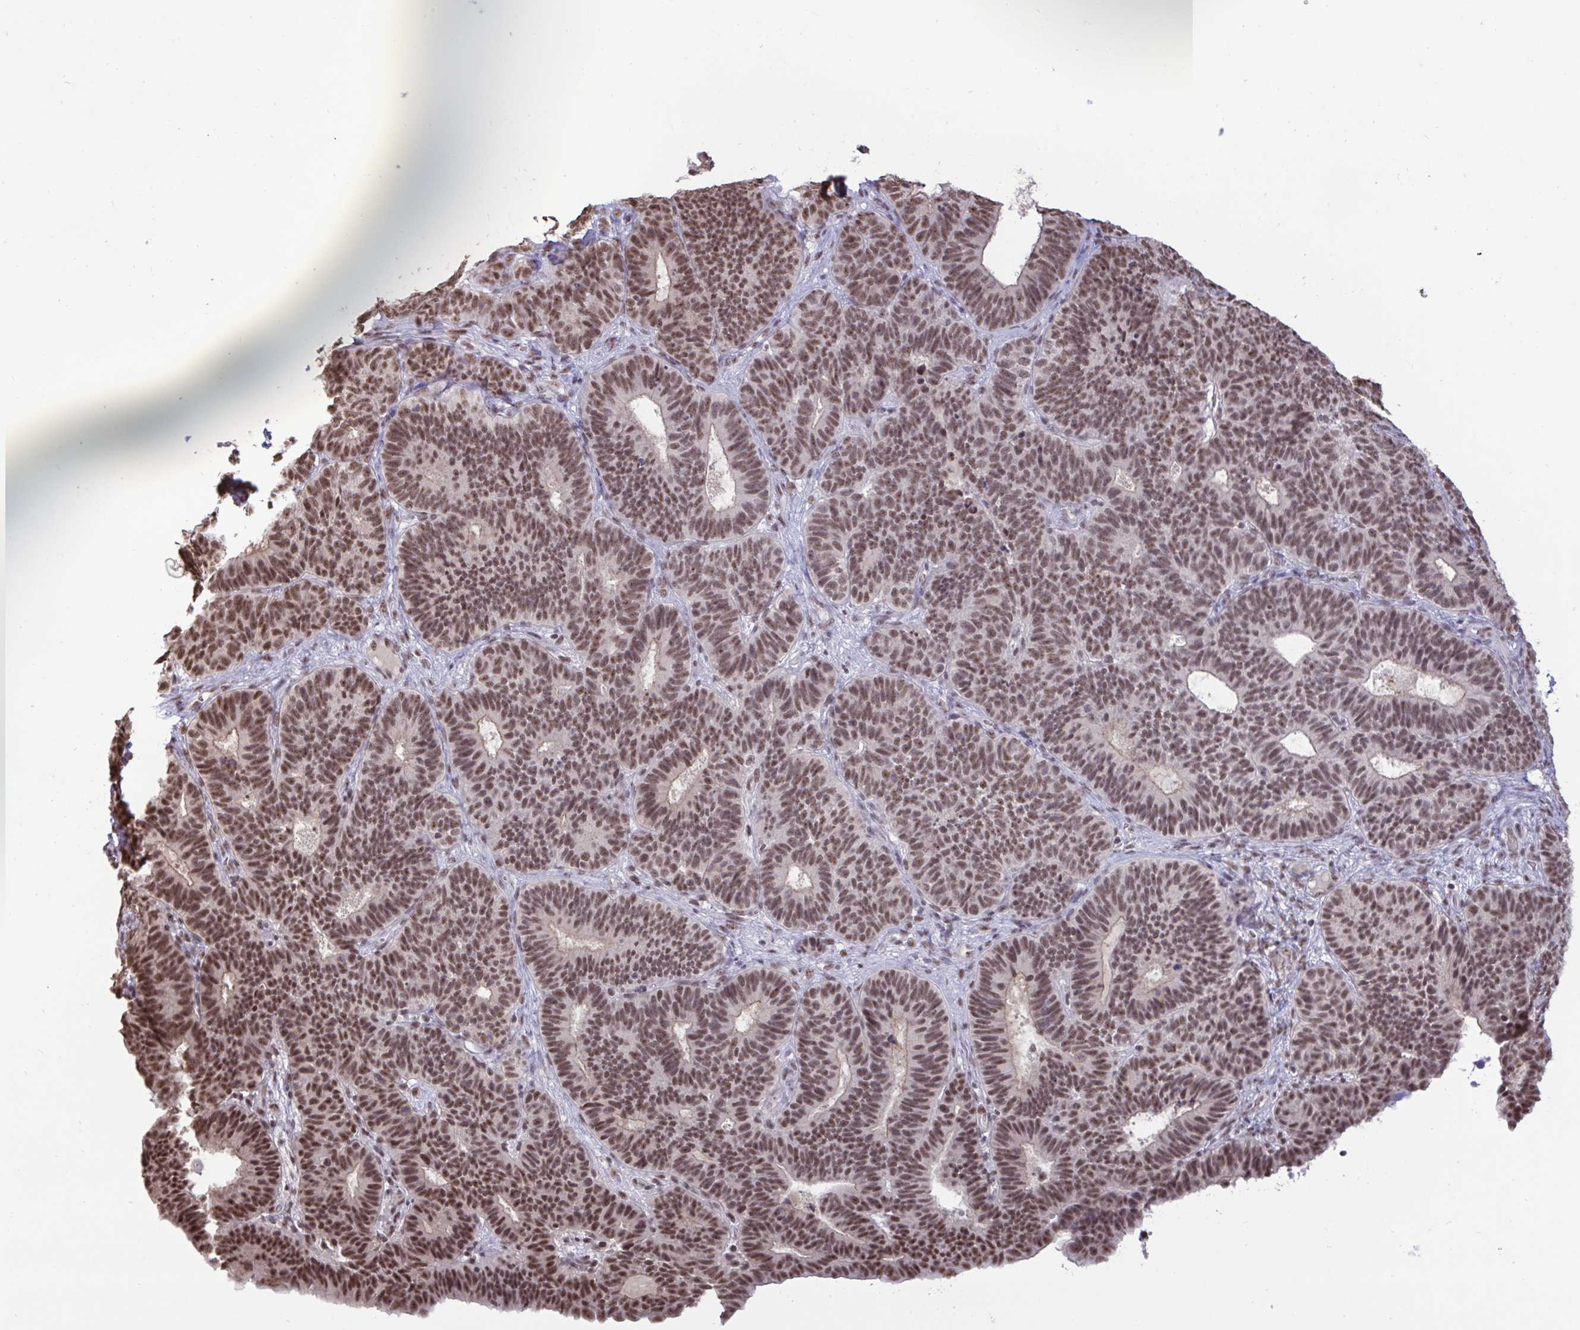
{"staining": {"intensity": "moderate", "quantity": ">75%", "location": "nuclear"}, "tissue": "endometrial cancer", "cell_type": "Tumor cells", "image_type": "cancer", "snomed": [{"axis": "morphology", "description": "Adenocarcinoma, NOS"}, {"axis": "topography", "description": "Endometrium"}], "caption": "Human adenocarcinoma (endometrial) stained with a protein marker shows moderate staining in tumor cells.", "gene": "PUF60", "patient": {"sex": "female", "age": 70}}